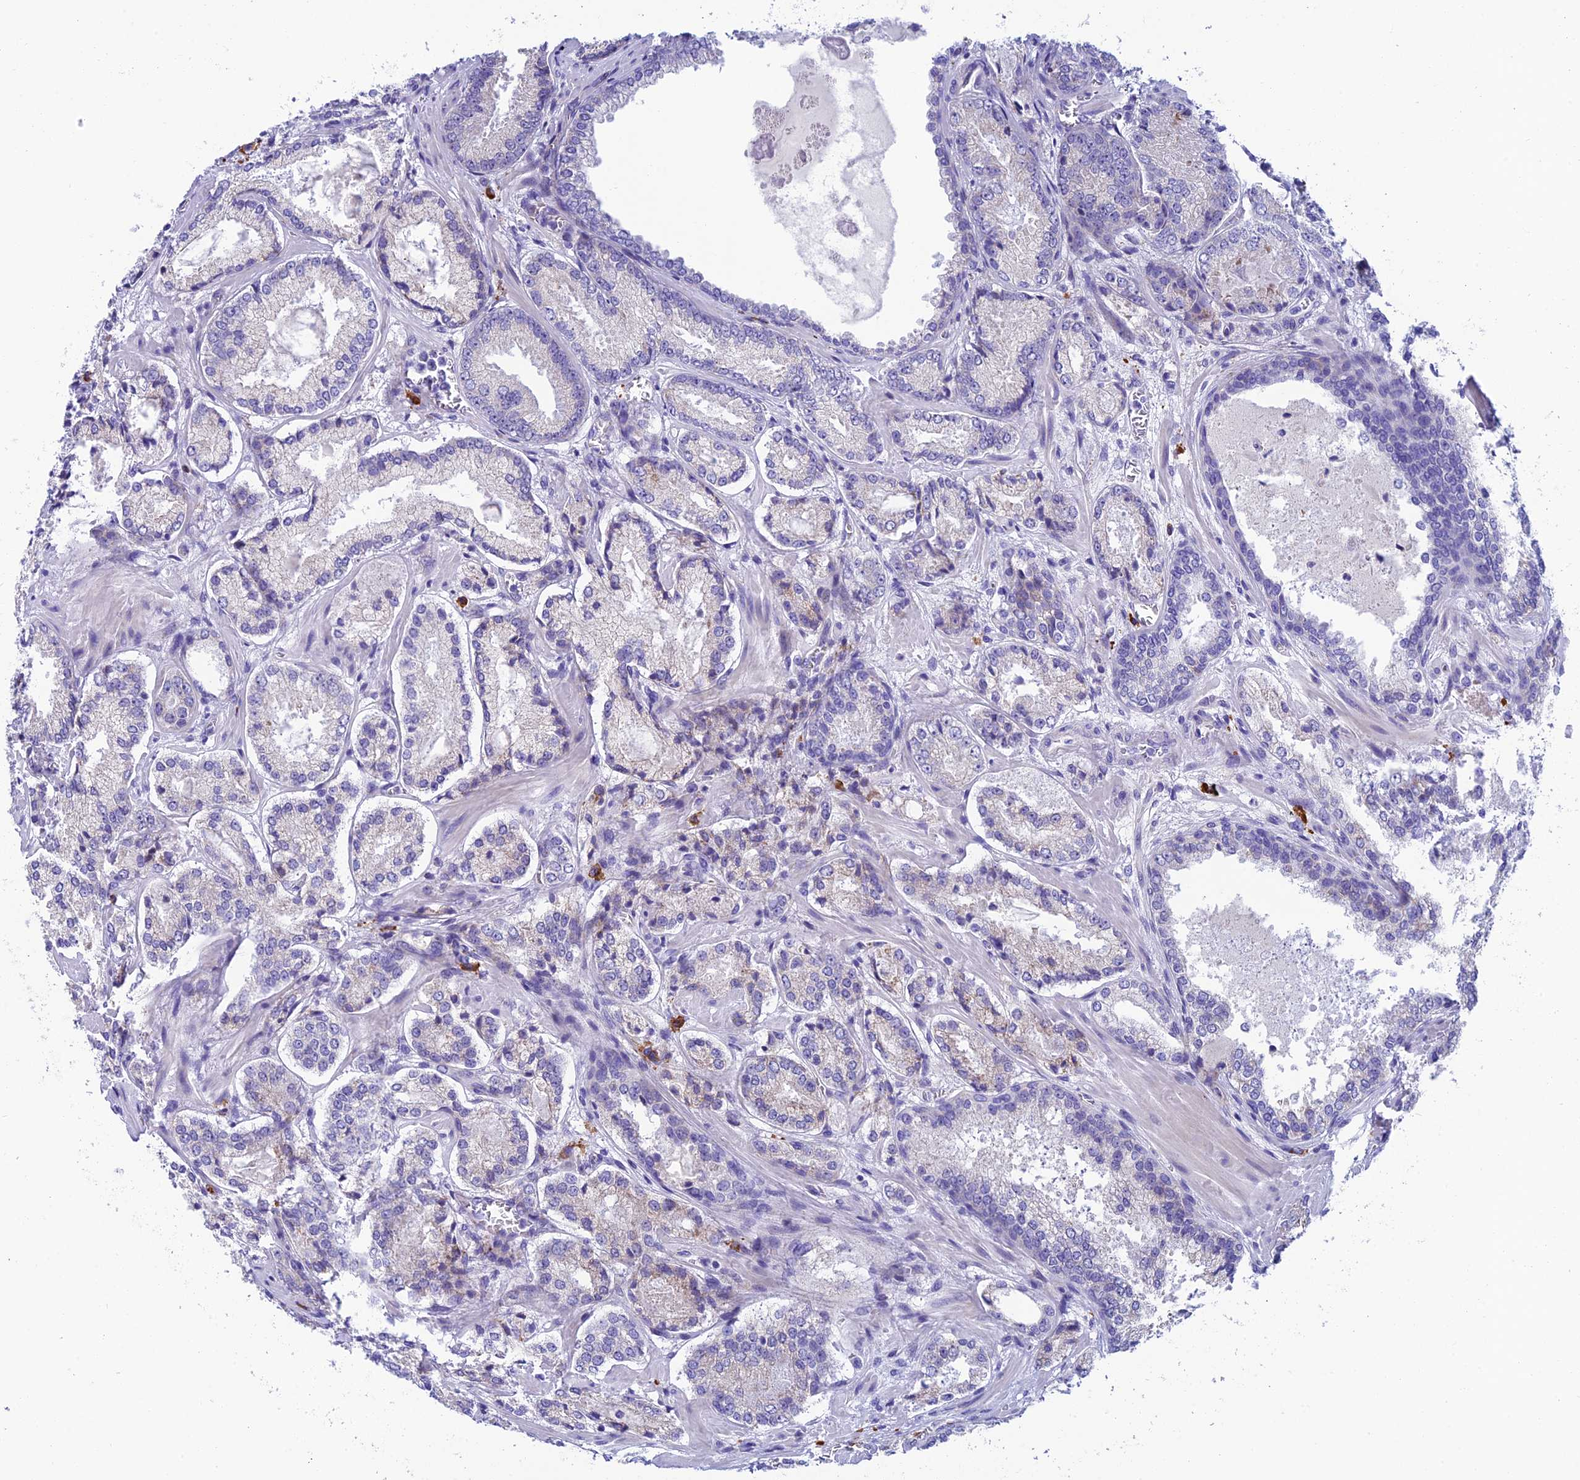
{"staining": {"intensity": "negative", "quantity": "none", "location": "none"}, "tissue": "prostate cancer", "cell_type": "Tumor cells", "image_type": "cancer", "snomed": [{"axis": "morphology", "description": "Adenocarcinoma, Low grade"}, {"axis": "topography", "description": "Prostate"}], "caption": "Photomicrograph shows no significant protein expression in tumor cells of prostate low-grade adenocarcinoma.", "gene": "MACIR", "patient": {"sex": "male", "age": 74}}